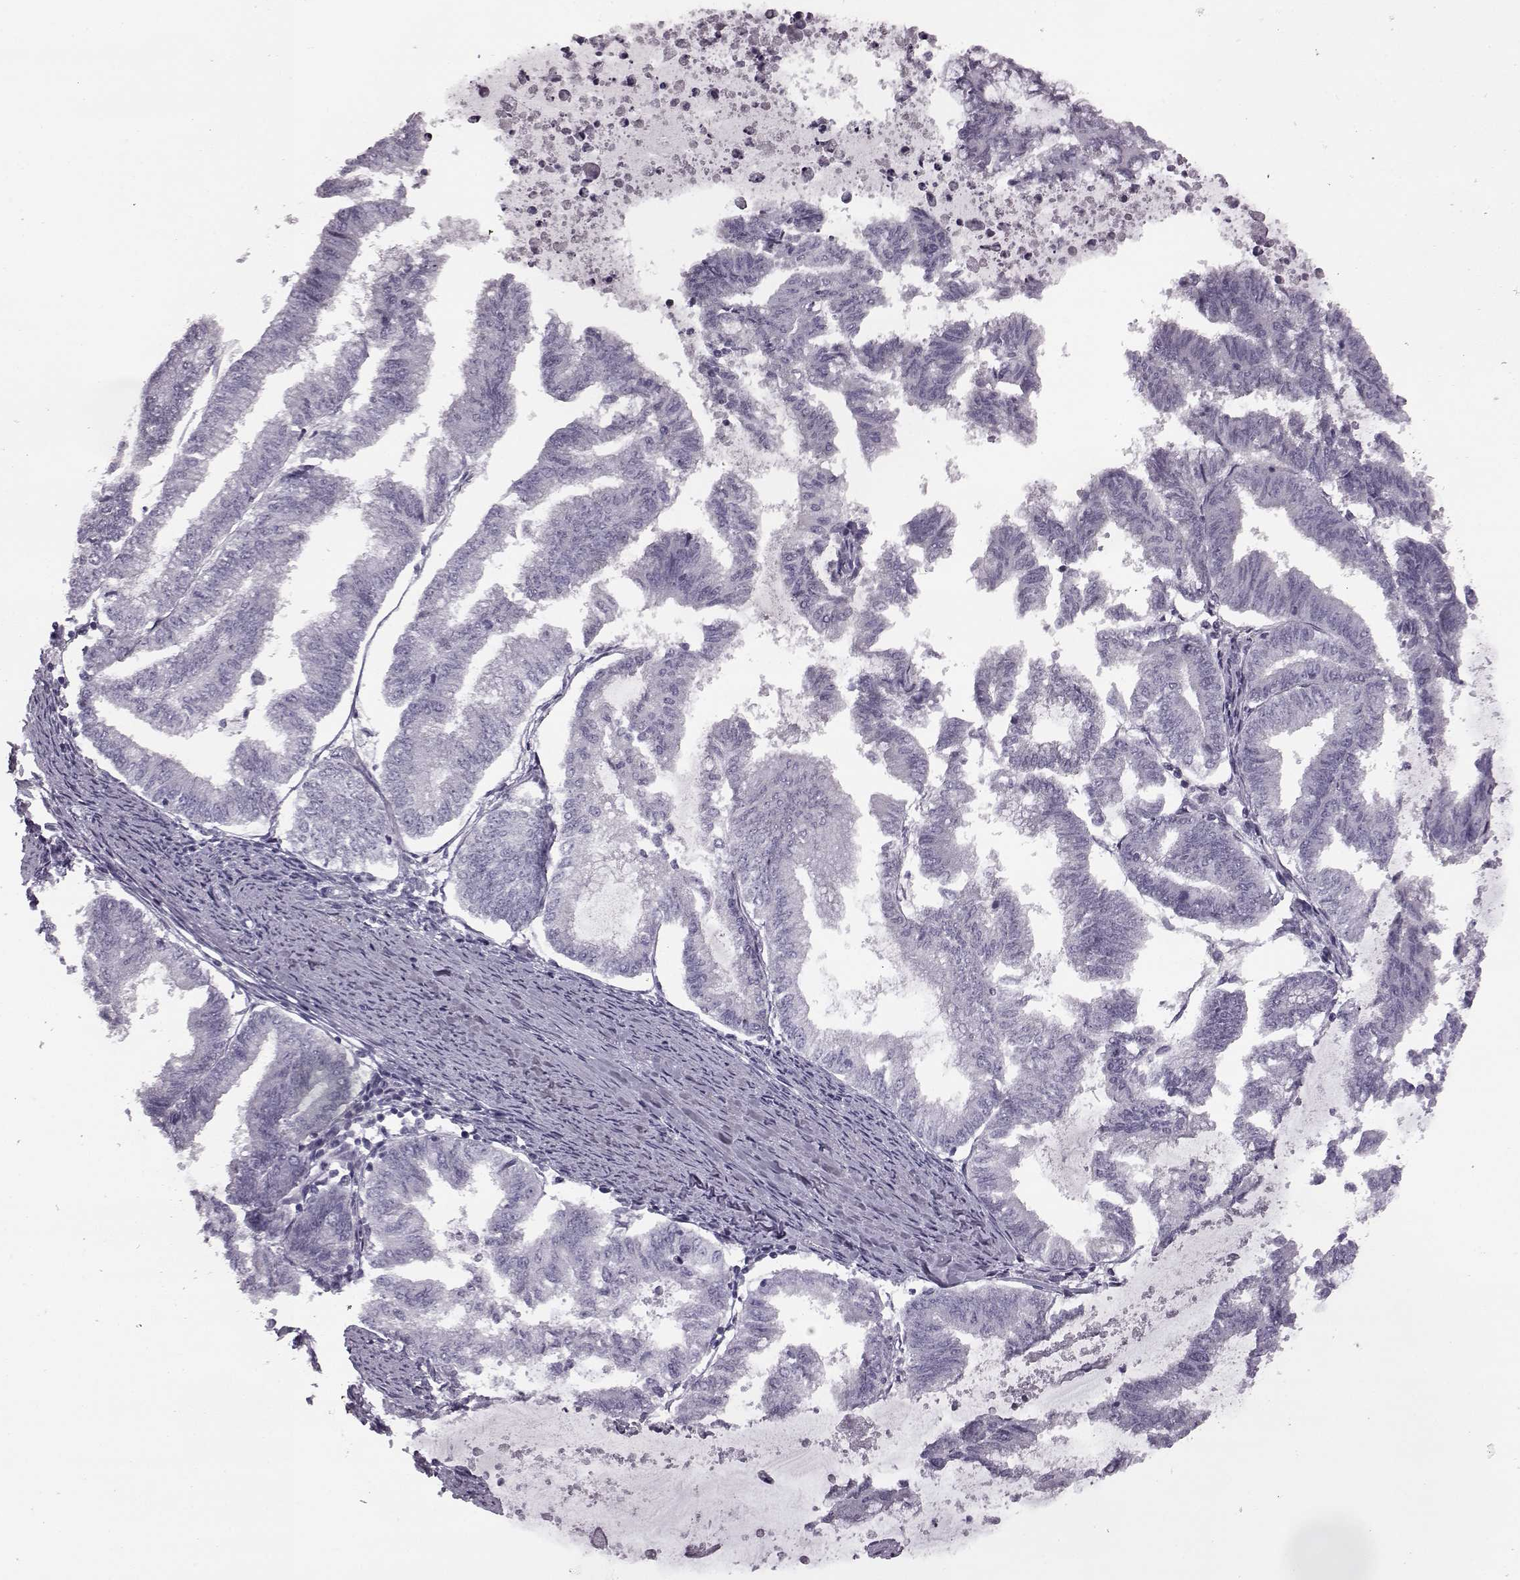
{"staining": {"intensity": "negative", "quantity": "none", "location": "none"}, "tissue": "endometrial cancer", "cell_type": "Tumor cells", "image_type": "cancer", "snomed": [{"axis": "morphology", "description": "Adenocarcinoma, NOS"}, {"axis": "topography", "description": "Endometrium"}], "caption": "This is a micrograph of IHC staining of endometrial cancer (adenocarcinoma), which shows no staining in tumor cells.", "gene": "ODAD4", "patient": {"sex": "female", "age": 79}}